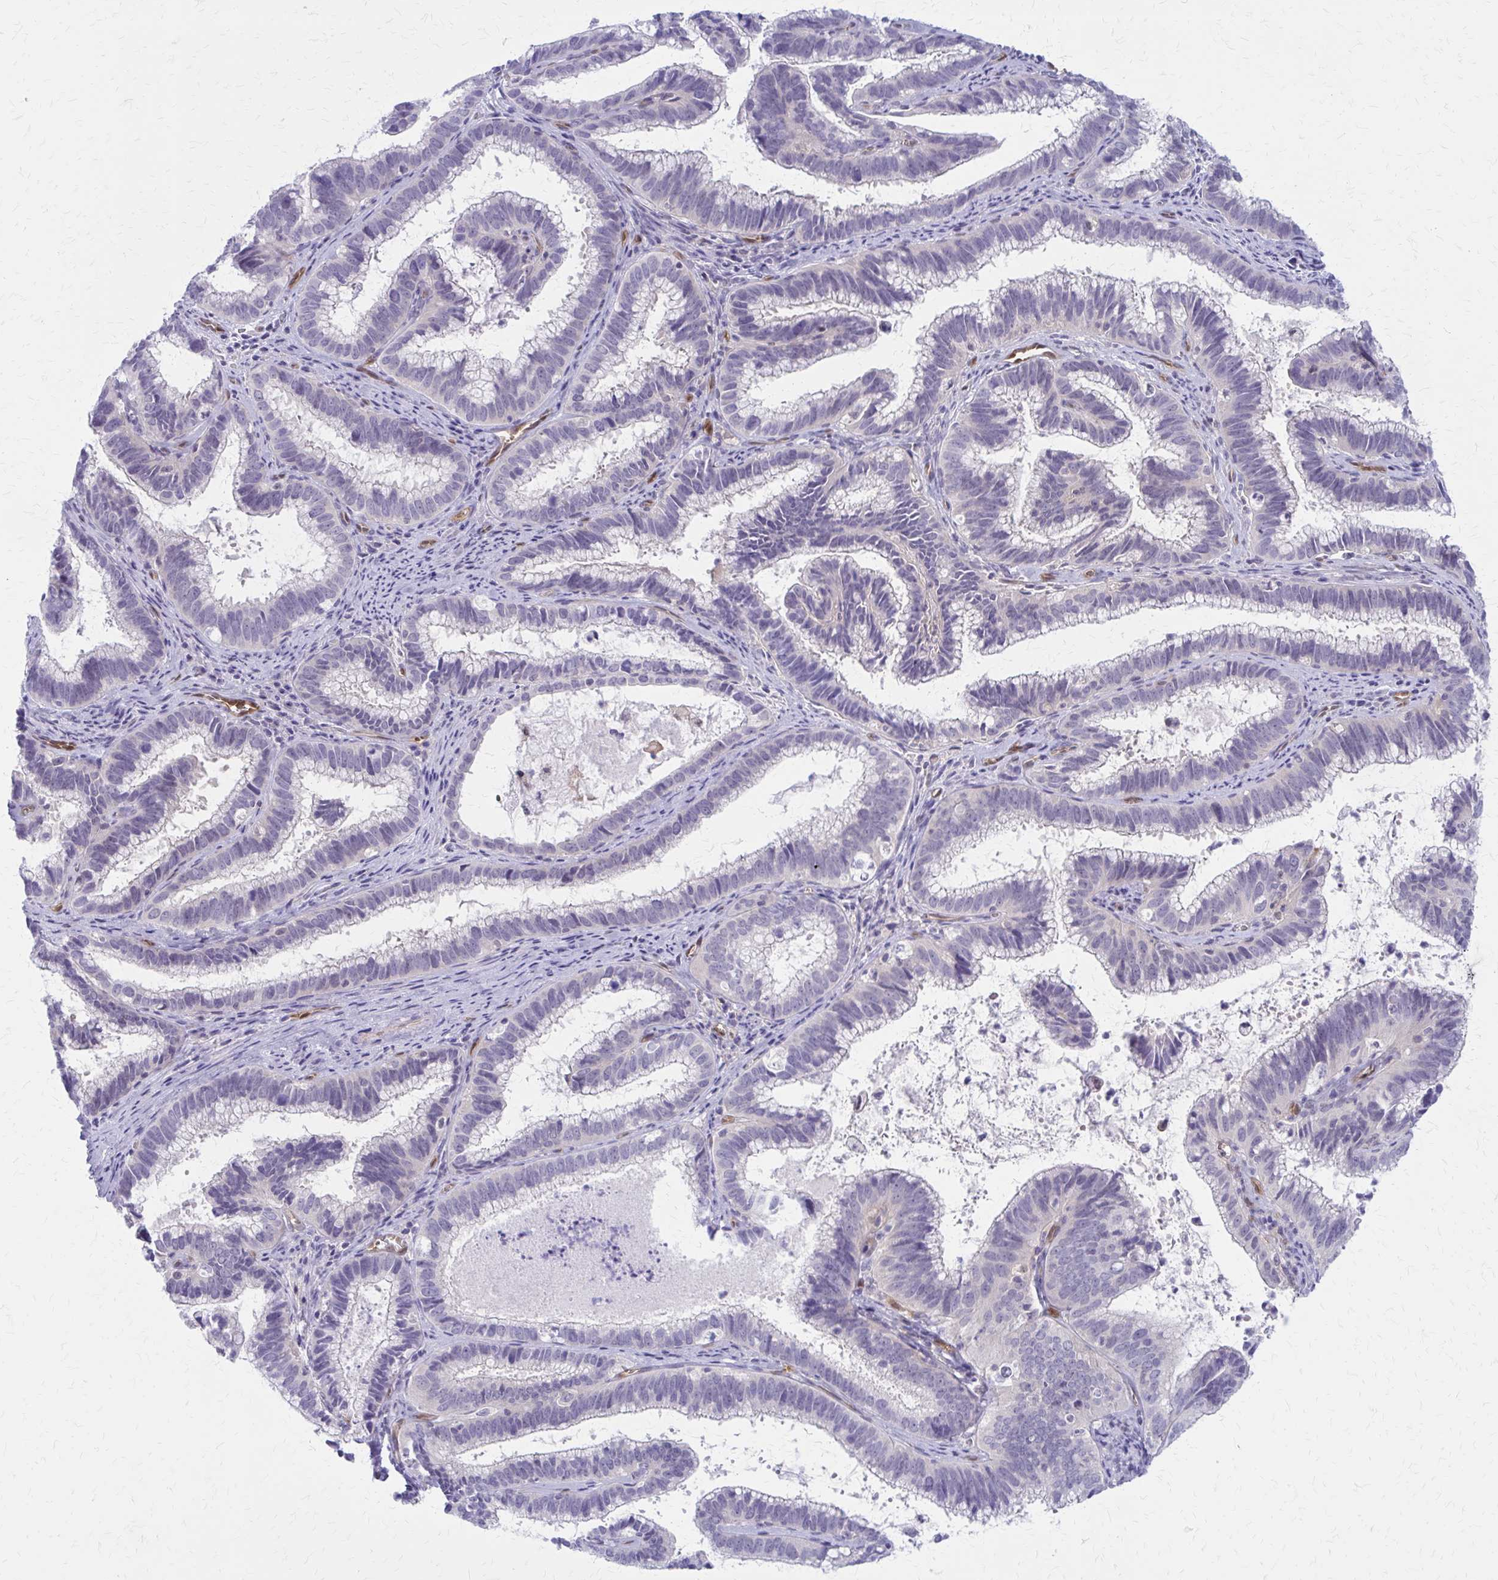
{"staining": {"intensity": "negative", "quantity": "none", "location": "none"}, "tissue": "cervical cancer", "cell_type": "Tumor cells", "image_type": "cancer", "snomed": [{"axis": "morphology", "description": "Adenocarcinoma, NOS"}, {"axis": "topography", "description": "Cervix"}], "caption": "Immunohistochemistry (IHC) image of human cervical adenocarcinoma stained for a protein (brown), which demonstrates no positivity in tumor cells.", "gene": "CLIC2", "patient": {"sex": "female", "age": 61}}